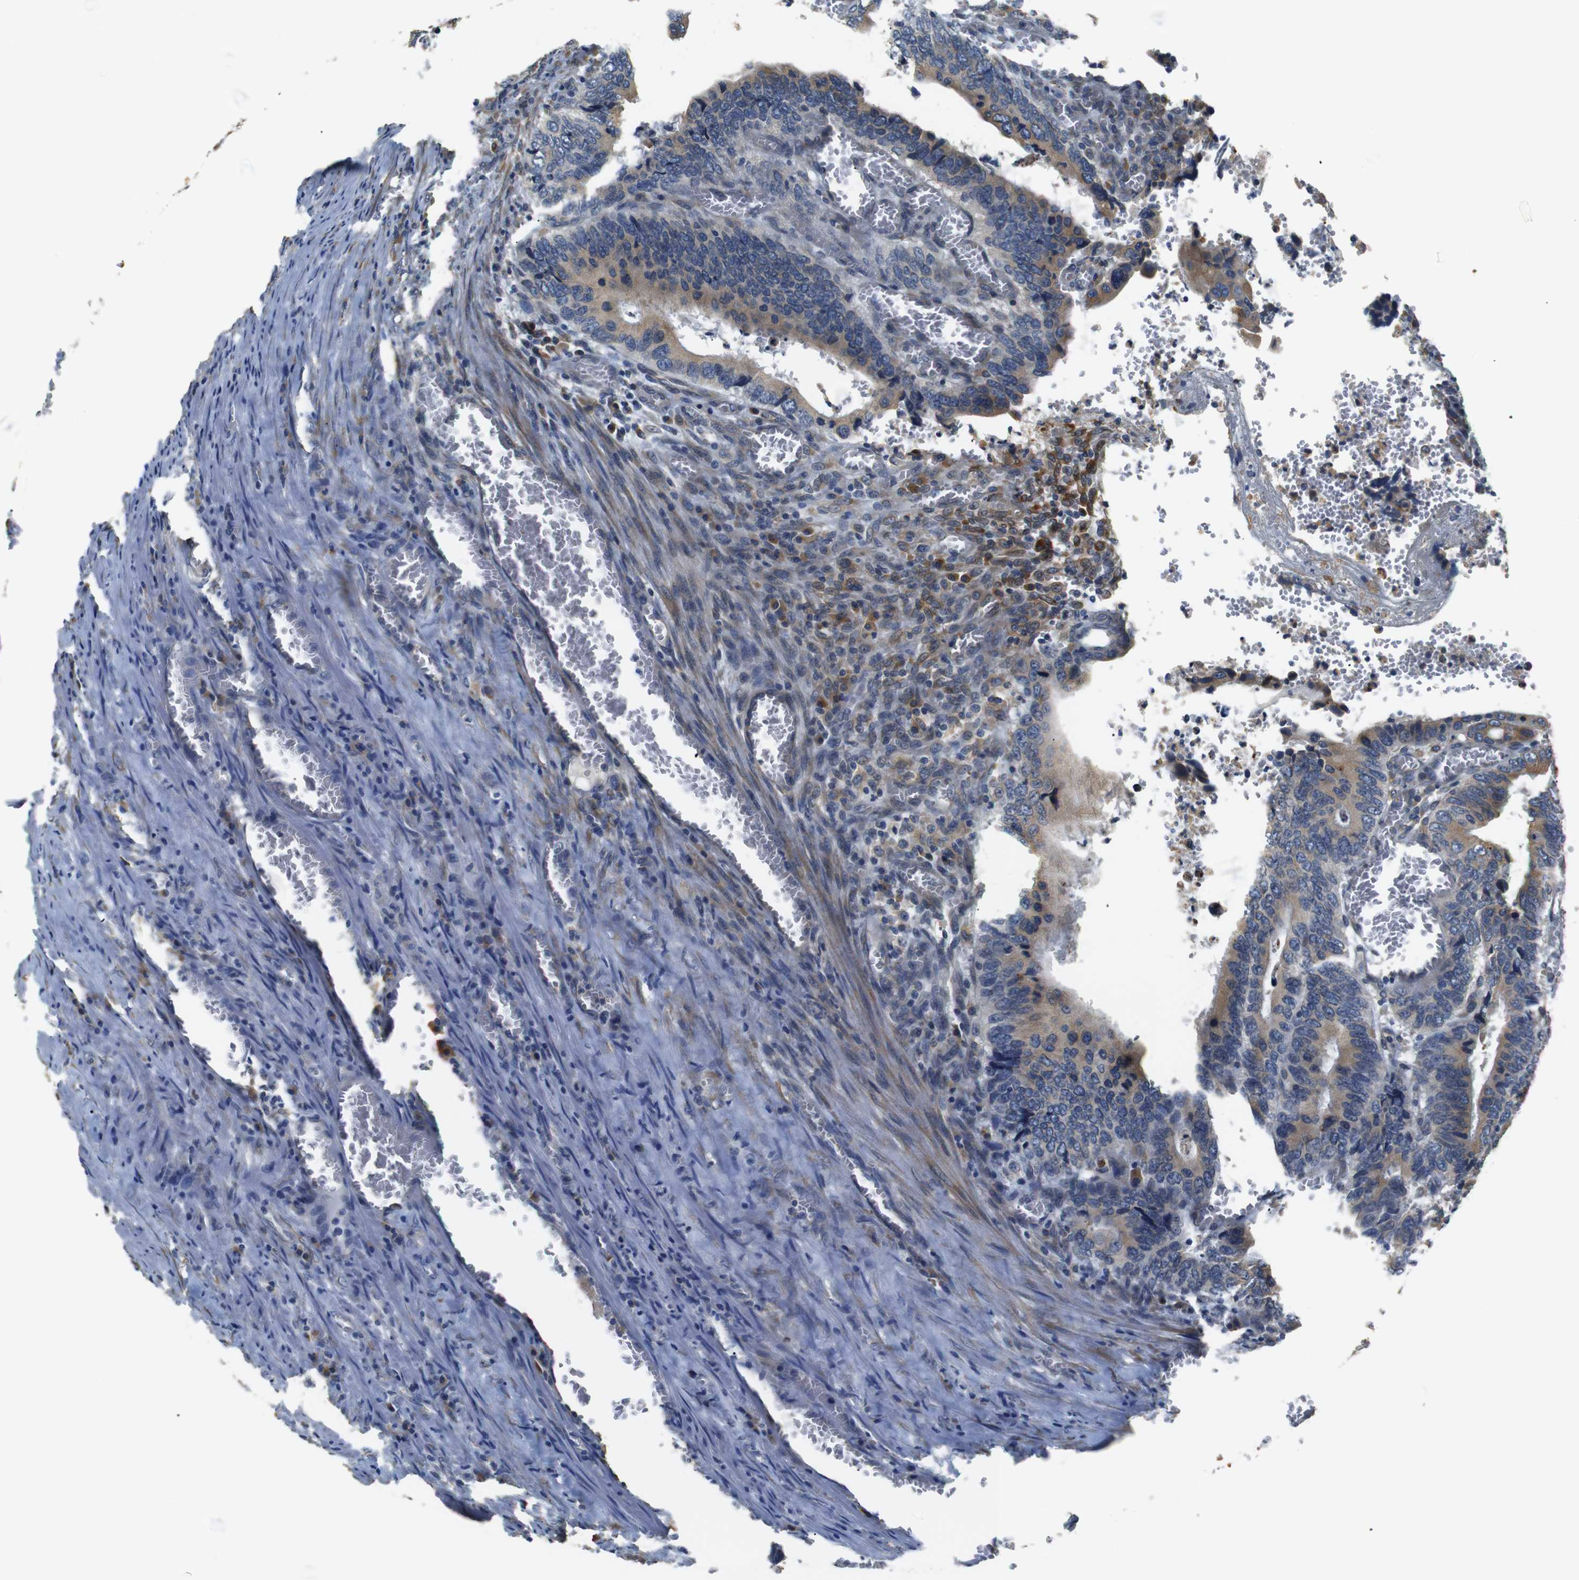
{"staining": {"intensity": "weak", "quantity": ">75%", "location": "cytoplasmic/membranous"}, "tissue": "colorectal cancer", "cell_type": "Tumor cells", "image_type": "cancer", "snomed": [{"axis": "morphology", "description": "Adenocarcinoma, NOS"}, {"axis": "topography", "description": "Colon"}], "caption": "A high-resolution micrograph shows immunohistochemistry (IHC) staining of adenocarcinoma (colorectal), which displays weak cytoplasmic/membranous positivity in about >75% of tumor cells.", "gene": "TMED2", "patient": {"sex": "male", "age": 72}}